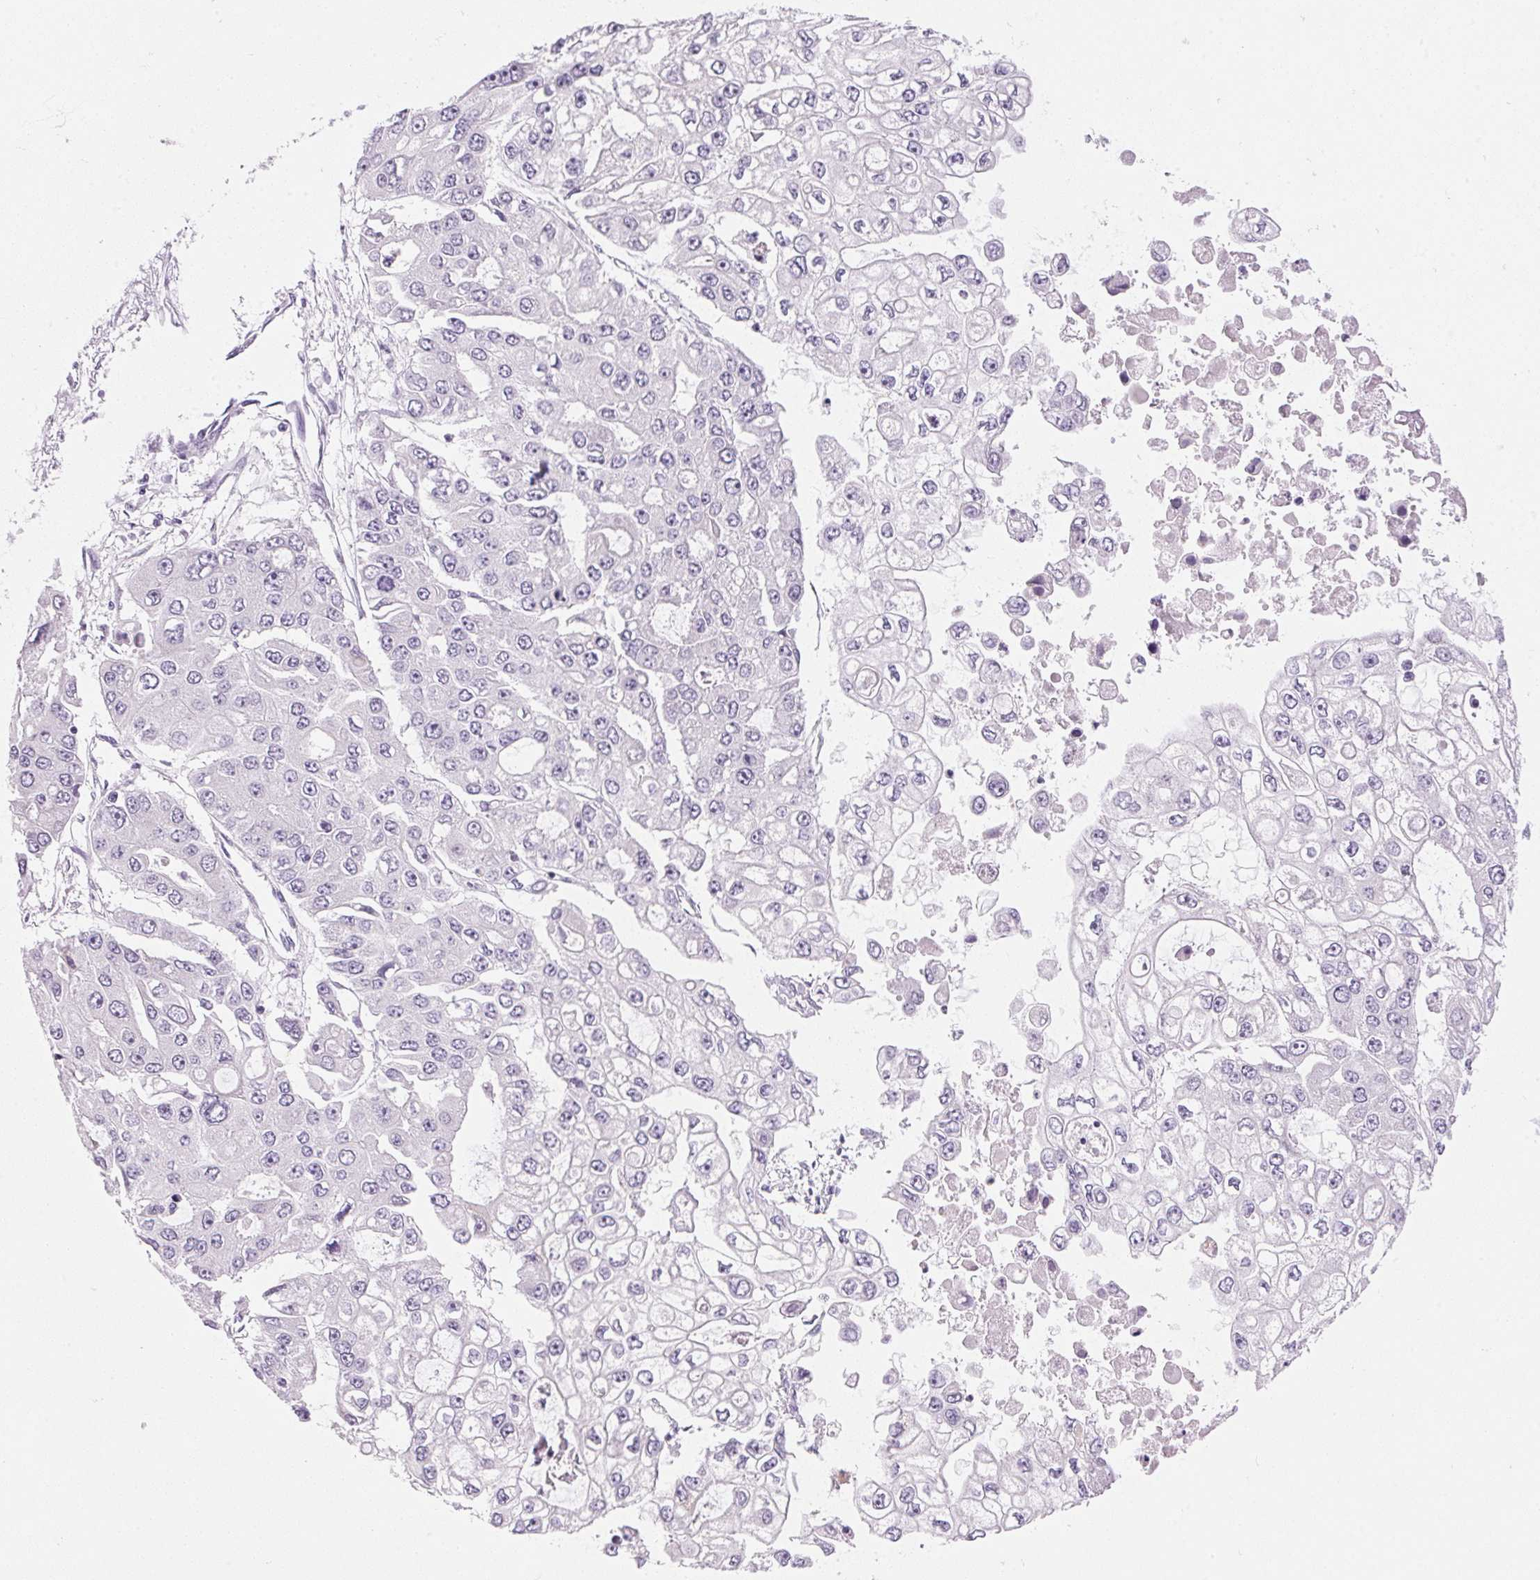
{"staining": {"intensity": "negative", "quantity": "none", "location": "none"}, "tissue": "ovarian cancer", "cell_type": "Tumor cells", "image_type": "cancer", "snomed": [{"axis": "morphology", "description": "Cystadenocarcinoma, serous, NOS"}, {"axis": "topography", "description": "Ovary"}], "caption": "This photomicrograph is of ovarian cancer (serous cystadenocarcinoma) stained with immunohistochemistry to label a protein in brown with the nuclei are counter-stained blue. There is no positivity in tumor cells.", "gene": "CYP11B1", "patient": {"sex": "female", "age": 56}}